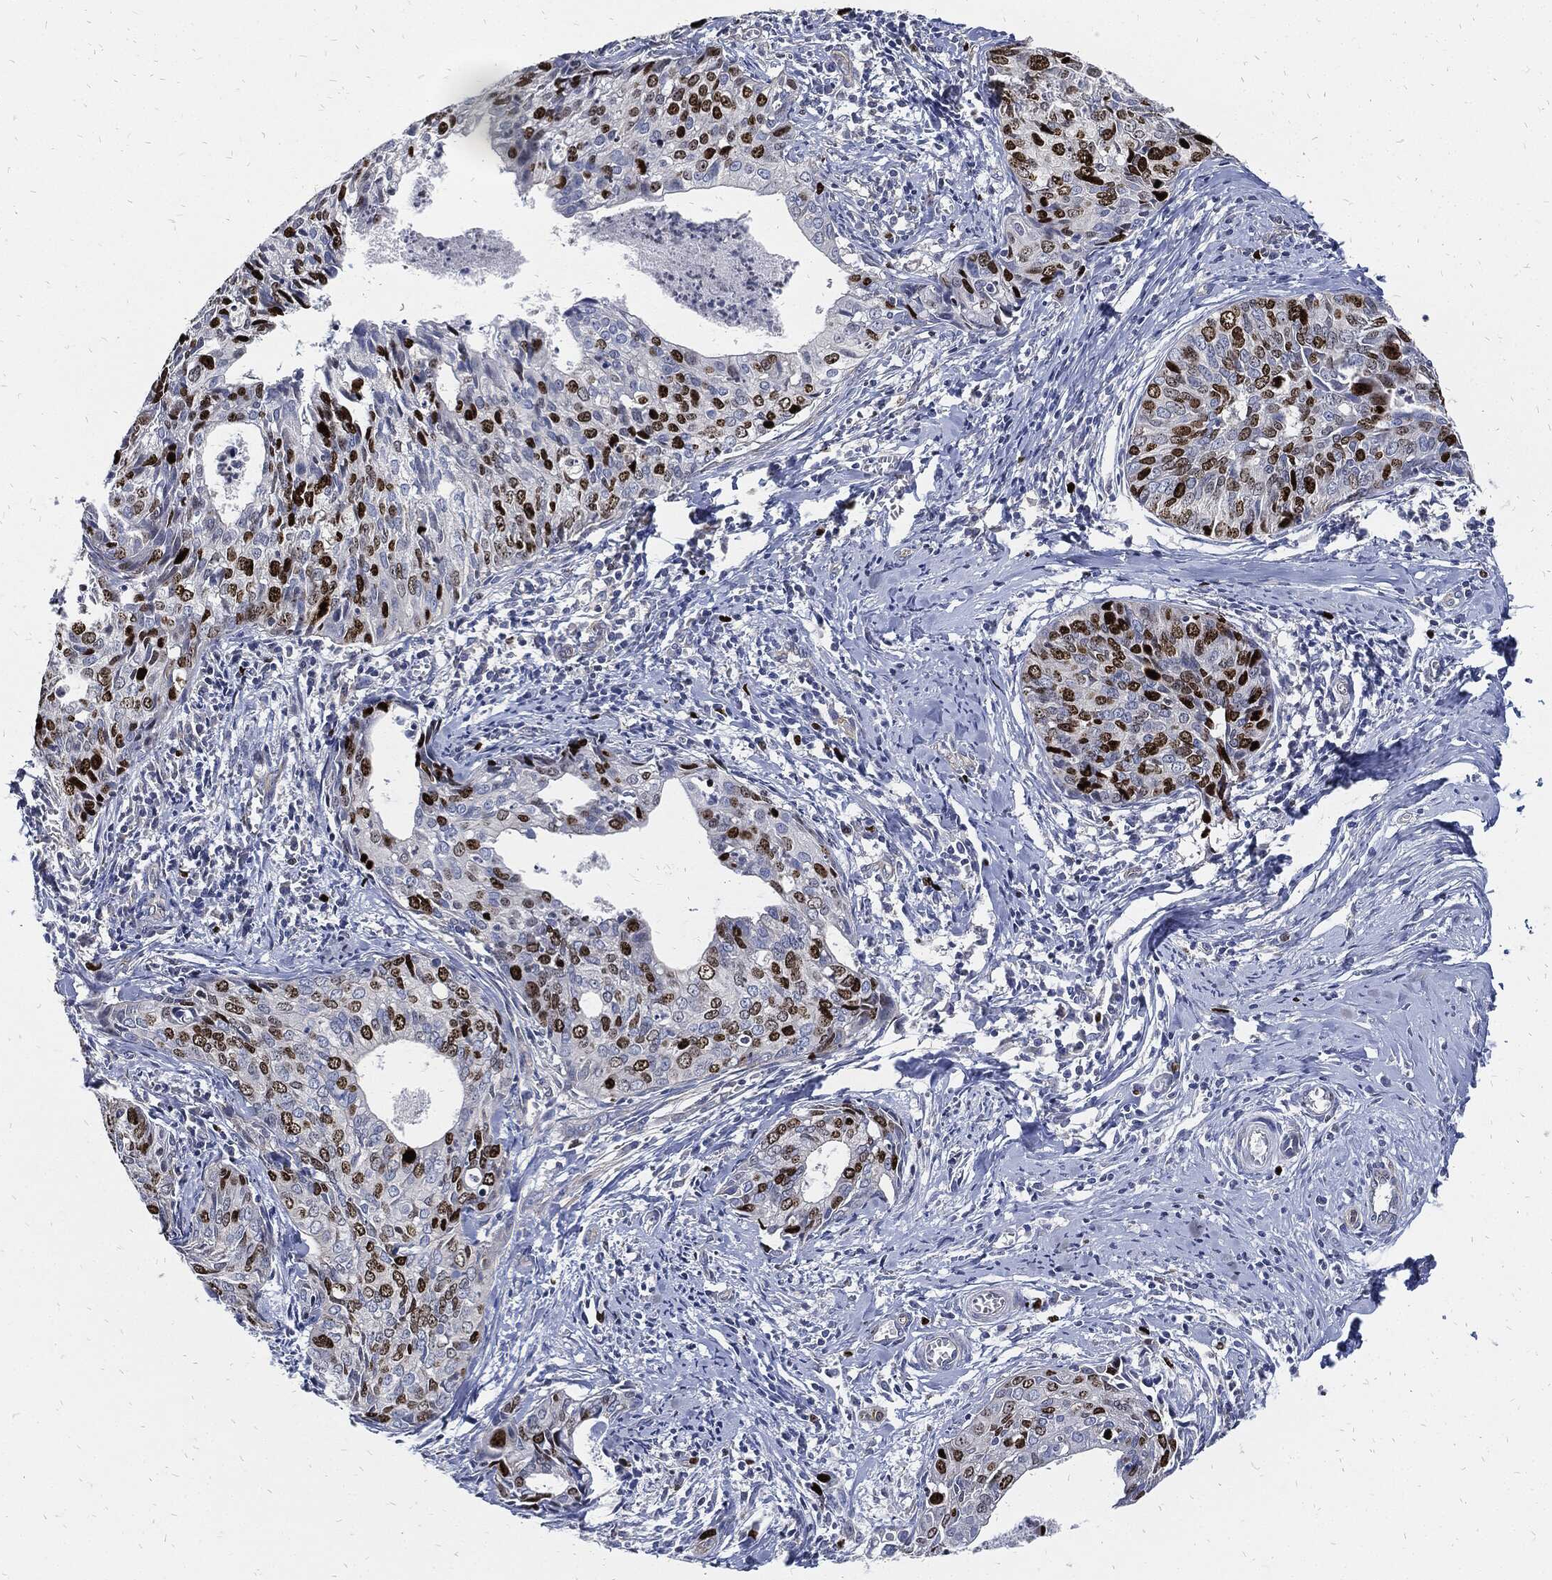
{"staining": {"intensity": "strong", "quantity": "25%-75%", "location": "nuclear"}, "tissue": "cervical cancer", "cell_type": "Tumor cells", "image_type": "cancer", "snomed": [{"axis": "morphology", "description": "Squamous cell carcinoma, NOS"}, {"axis": "topography", "description": "Cervix"}], "caption": "Cervical squamous cell carcinoma stained for a protein demonstrates strong nuclear positivity in tumor cells.", "gene": "MKI67", "patient": {"sex": "female", "age": 29}}